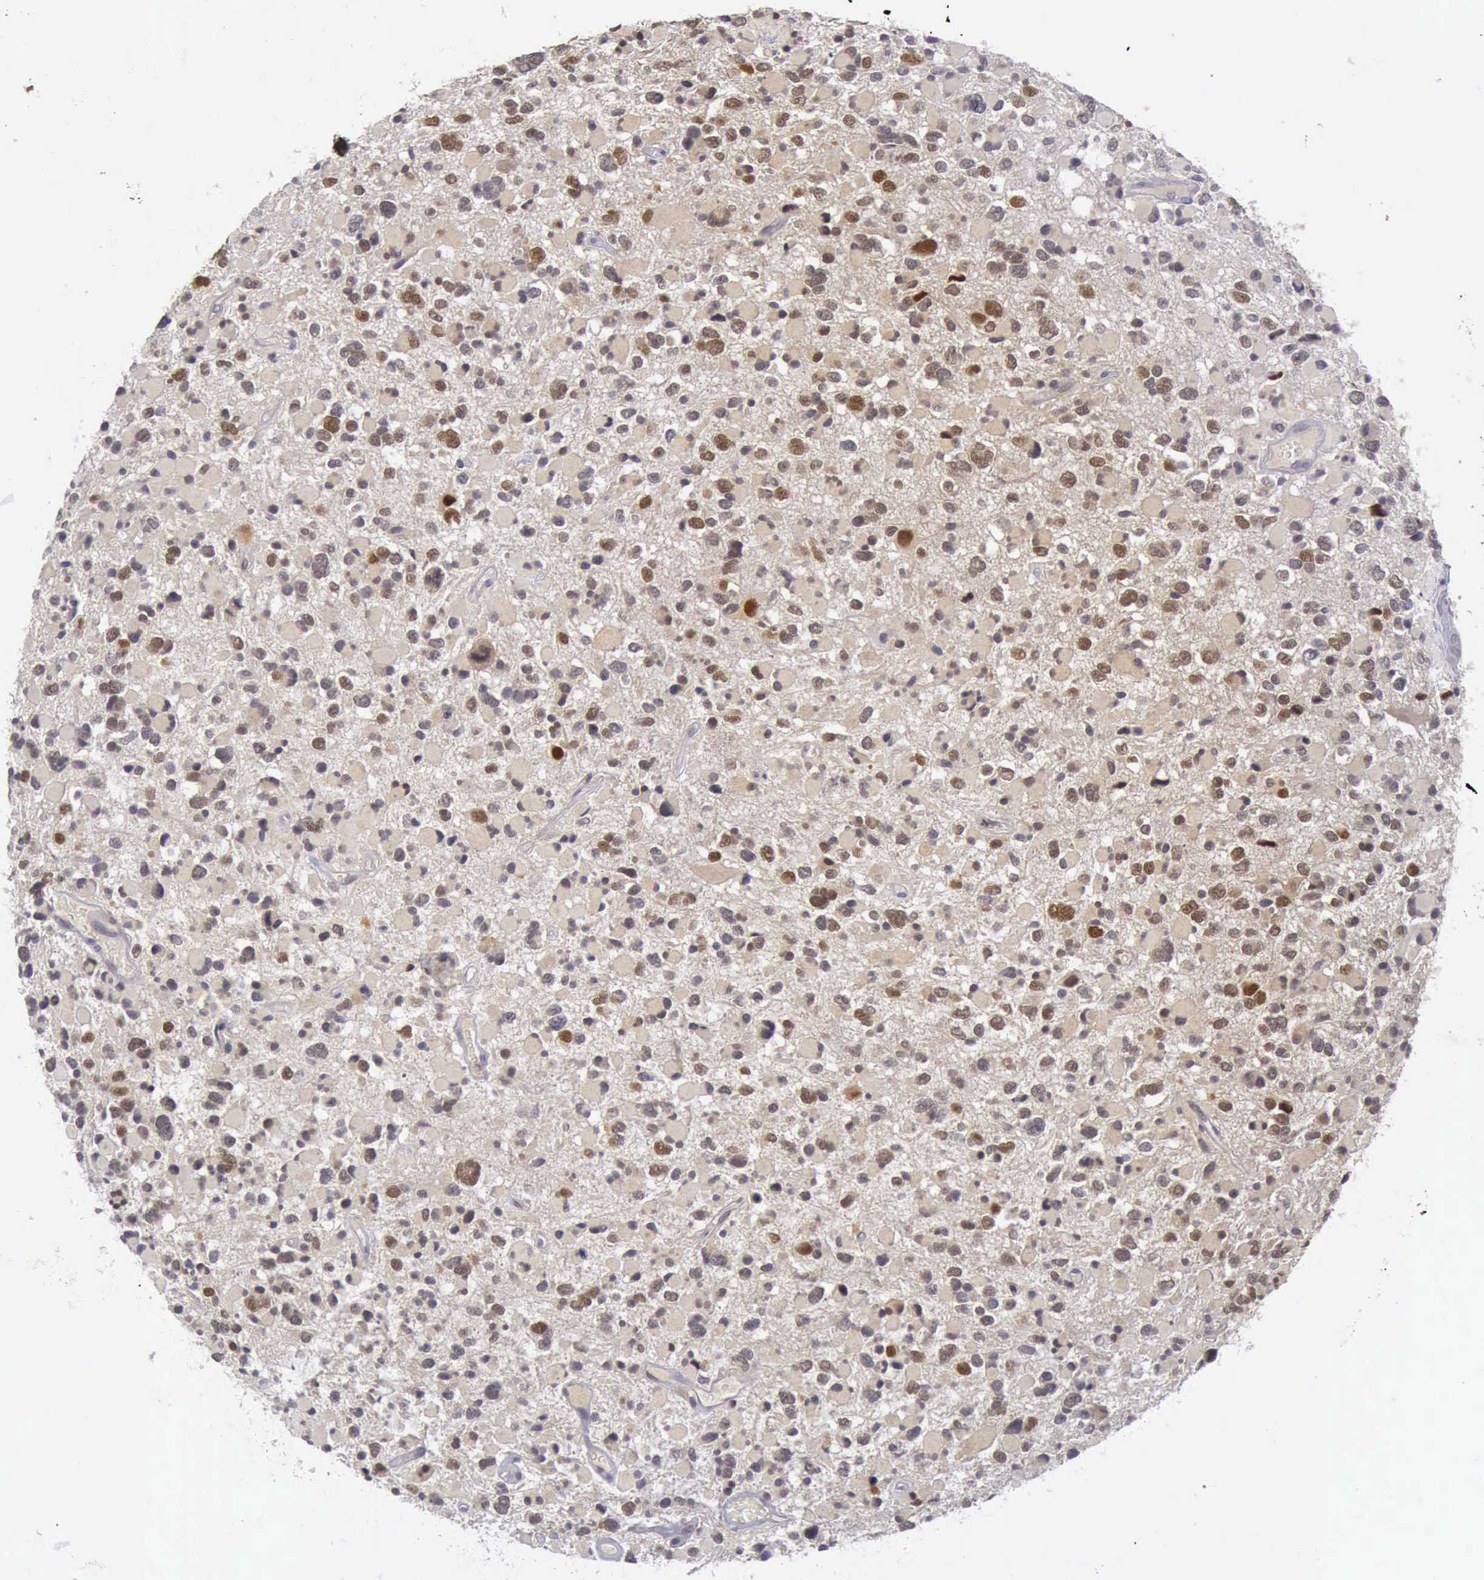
{"staining": {"intensity": "moderate", "quantity": ">75%", "location": "cytoplasmic/membranous,nuclear"}, "tissue": "glioma", "cell_type": "Tumor cells", "image_type": "cancer", "snomed": [{"axis": "morphology", "description": "Glioma, malignant, High grade"}, {"axis": "topography", "description": "Brain"}], "caption": "Tumor cells display medium levels of moderate cytoplasmic/membranous and nuclear staining in about >75% of cells in high-grade glioma (malignant).", "gene": "ARNT2", "patient": {"sex": "female", "age": 37}}